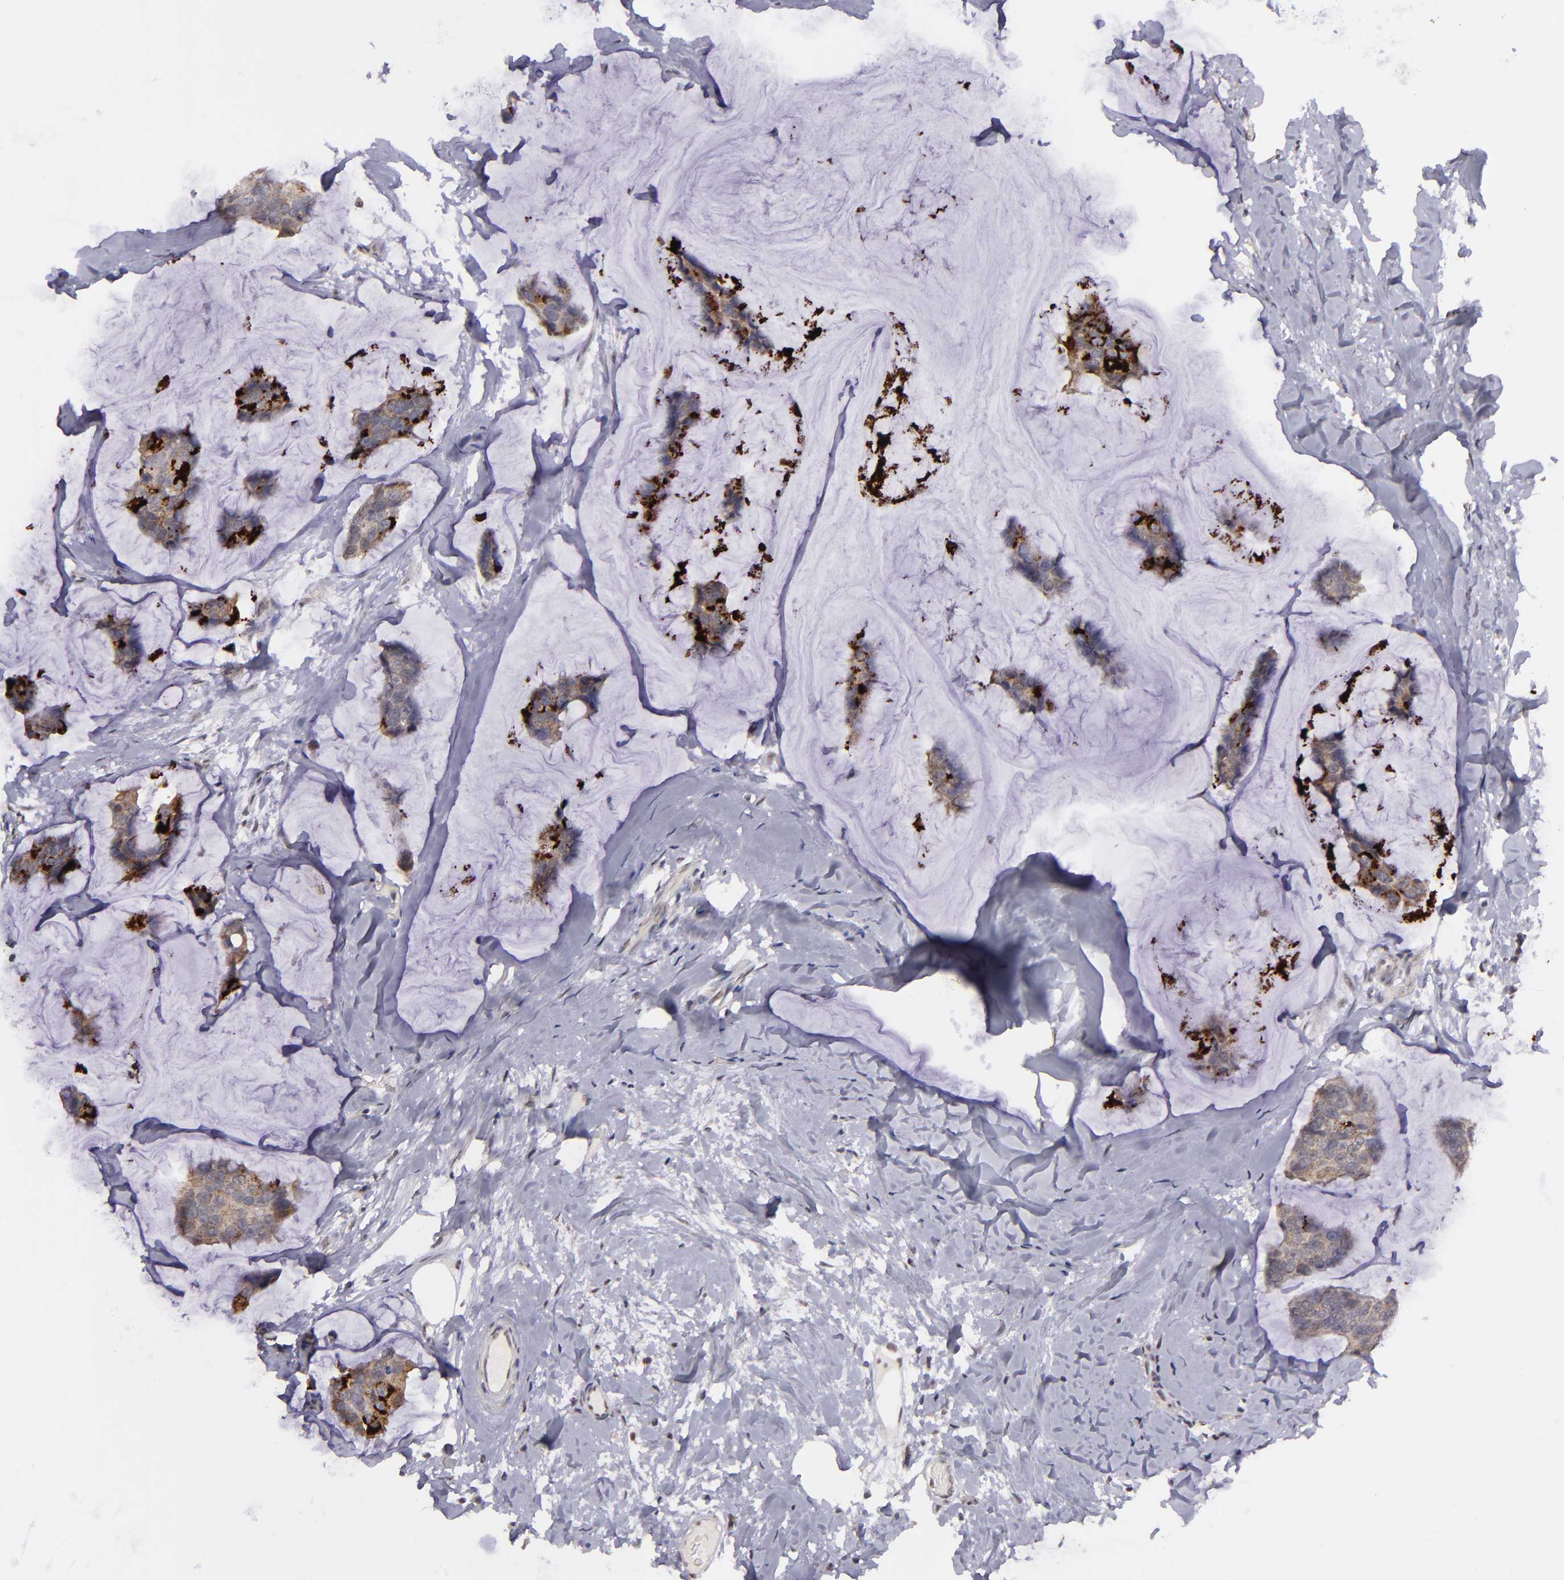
{"staining": {"intensity": "weak", "quantity": ">75%", "location": "cytoplasmic/membranous"}, "tissue": "breast cancer", "cell_type": "Tumor cells", "image_type": "cancer", "snomed": [{"axis": "morphology", "description": "Normal tissue, NOS"}, {"axis": "morphology", "description": "Duct carcinoma"}, {"axis": "topography", "description": "Breast"}], "caption": "Immunohistochemistry of invasive ductal carcinoma (breast) reveals low levels of weak cytoplasmic/membranous expression in approximately >75% of tumor cells.", "gene": "NRXN3", "patient": {"sex": "female", "age": 50}}